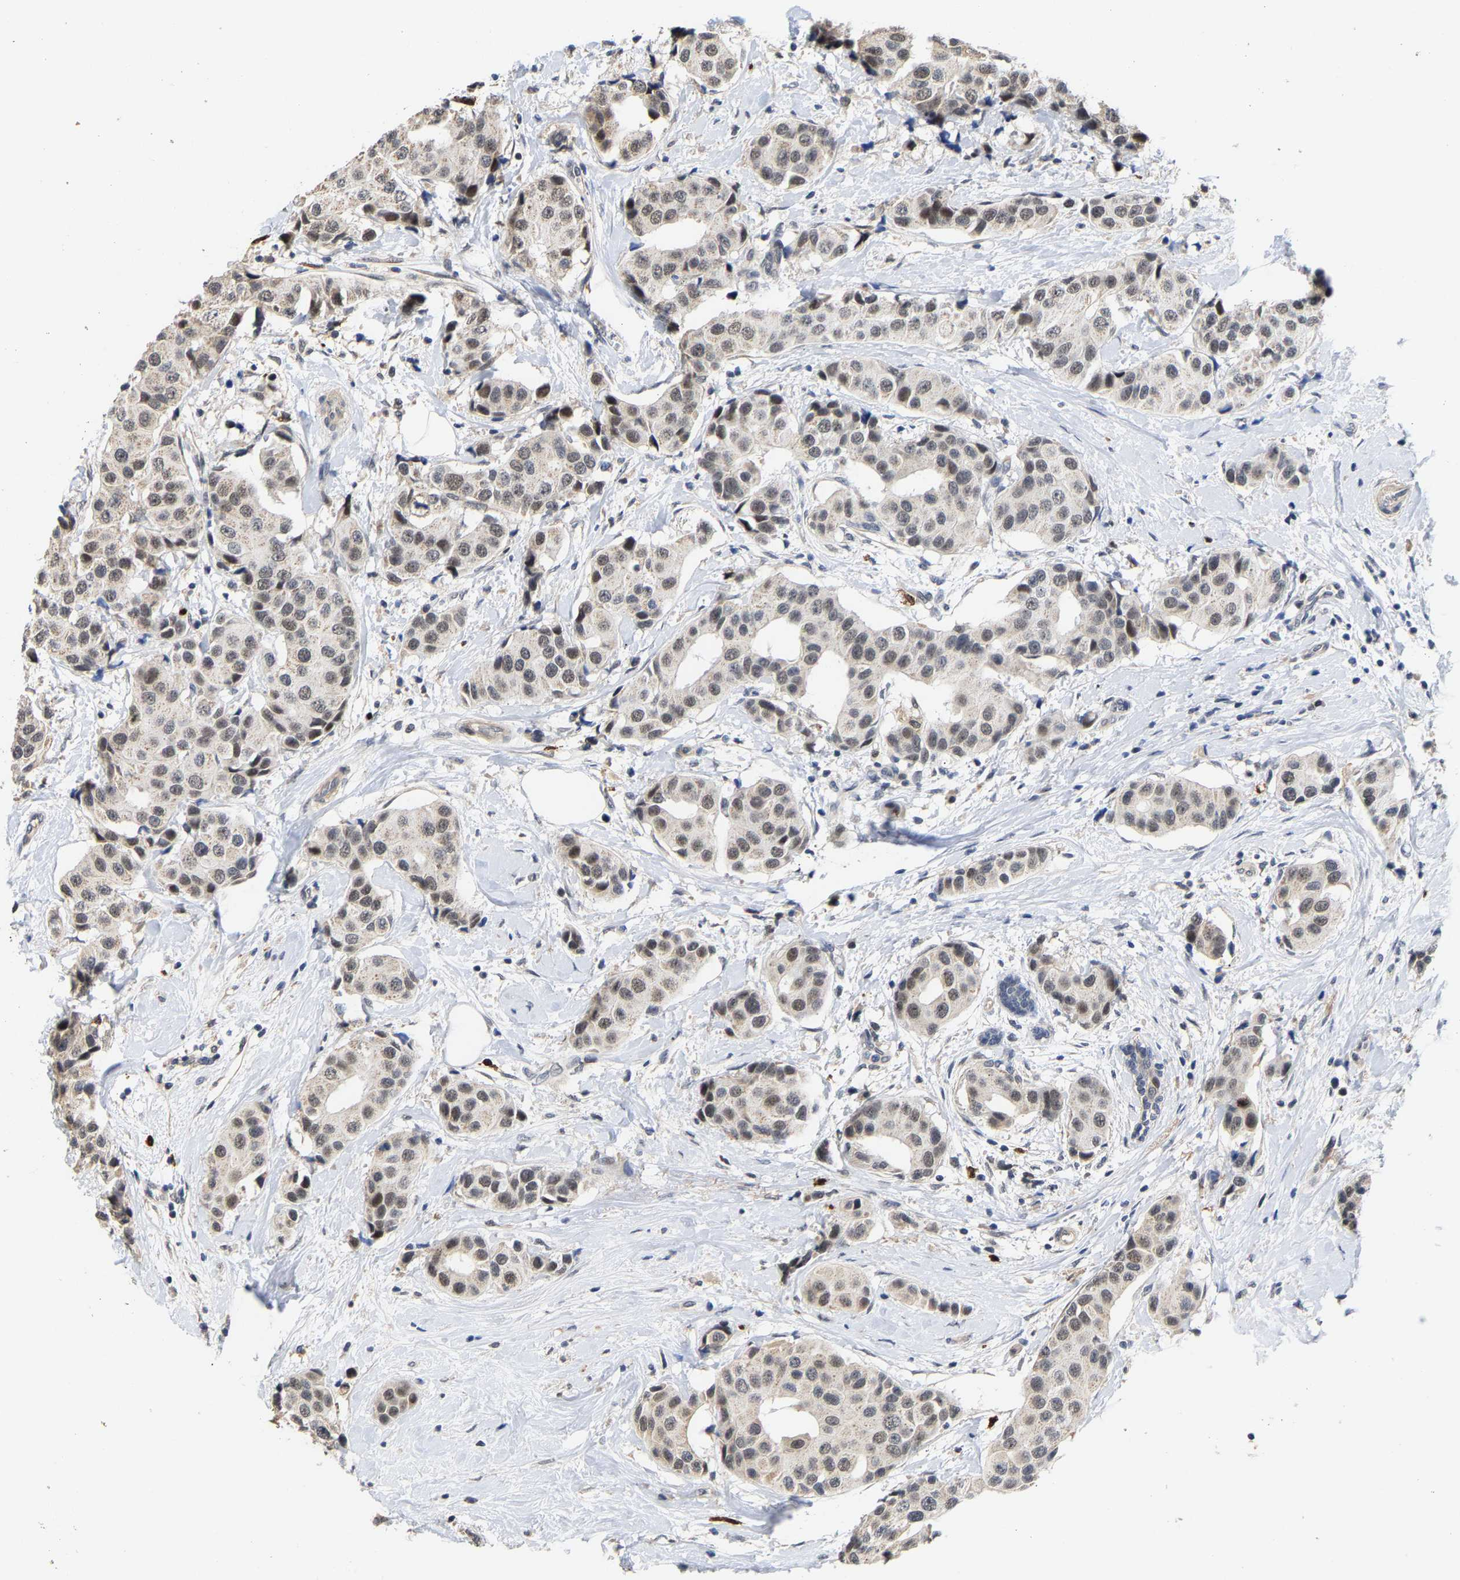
{"staining": {"intensity": "weak", "quantity": ">75%", "location": "nuclear"}, "tissue": "breast cancer", "cell_type": "Tumor cells", "image_type": "cancer", "snomed": [{"axis": "morphology", "description": "Normal tissue, NOS"}, {"axis": "morphology", "description": "Duct carcinoma"}, {"axis": "topography", "description": "Breast"}], "caption": "Protein expression analysis of infiltrating ductal carcinoma (breast) exhibits weak nuclear staining in approximately >75% of tumor cells.", "gene": "TDRD7", "patient": {"sex": "female", "age": 39}}